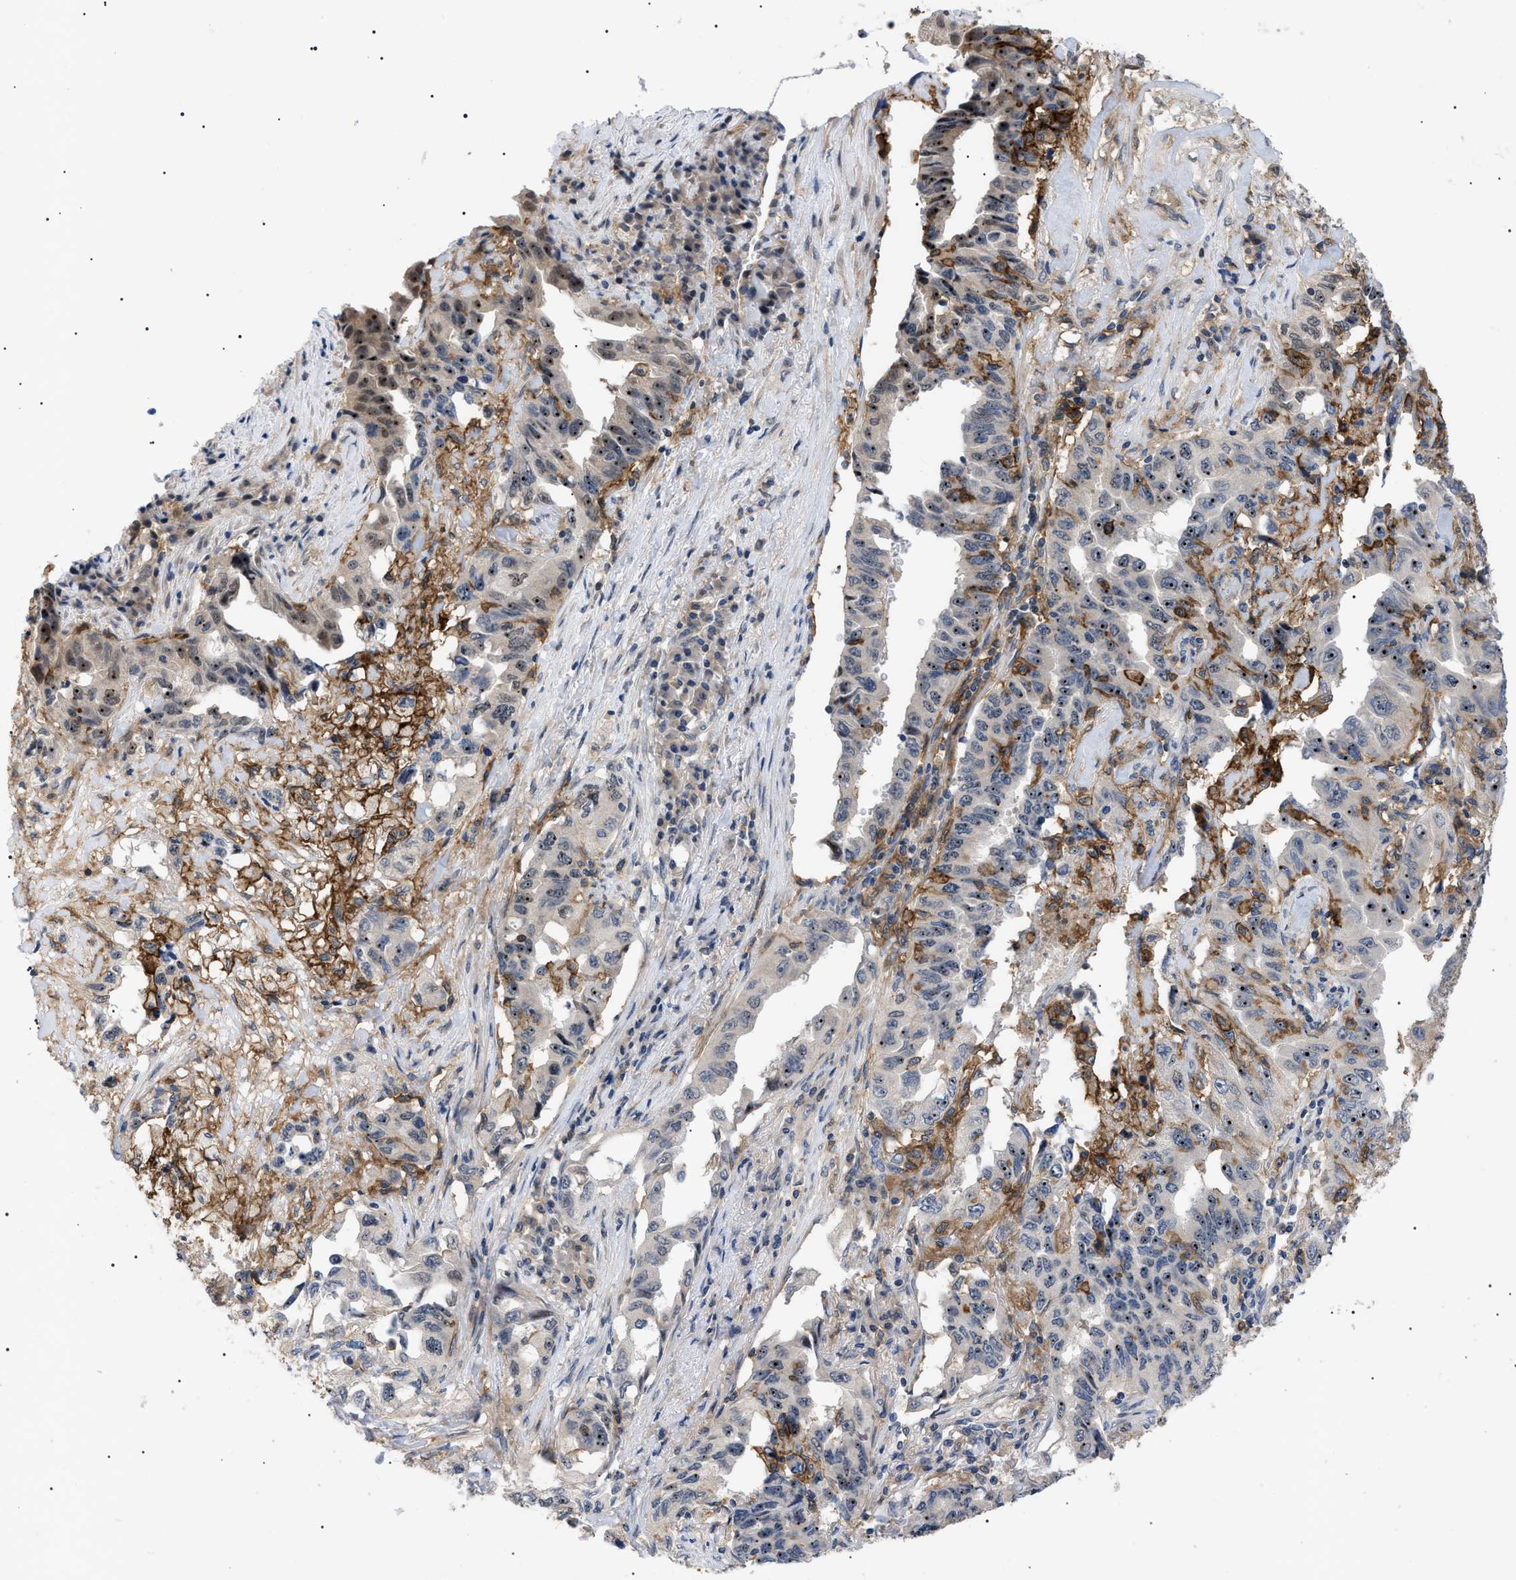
{"staining": {"intensity": "negative", "quantity": "none", "location": "none"}, "tissue": "lung cancer", "cell_type": "Tumor cells", "image_type": "cancer", "snomed": [{"axis": "morphology", "description": "Adenocarcinoma, NOS"}, {"axis": "topography", "description": "Lung"}], "caption": "Immunohistochemistry (IHC) image of neoplastic tissue: human lung cancer (adenocarcinoma) stained with DAB (3,3'-diaminobenzidine) exhibits no significant protein positivity in tumor cells. The staining was performed using DAB (3,3'-diaminobenzidine) to visualize the protein expression in brown, while the nuclei were stained in blue with hematoxylin (Magnification: 20x).", "gene": "CD300A", "patient": {"sex": "female", "age": 51}}